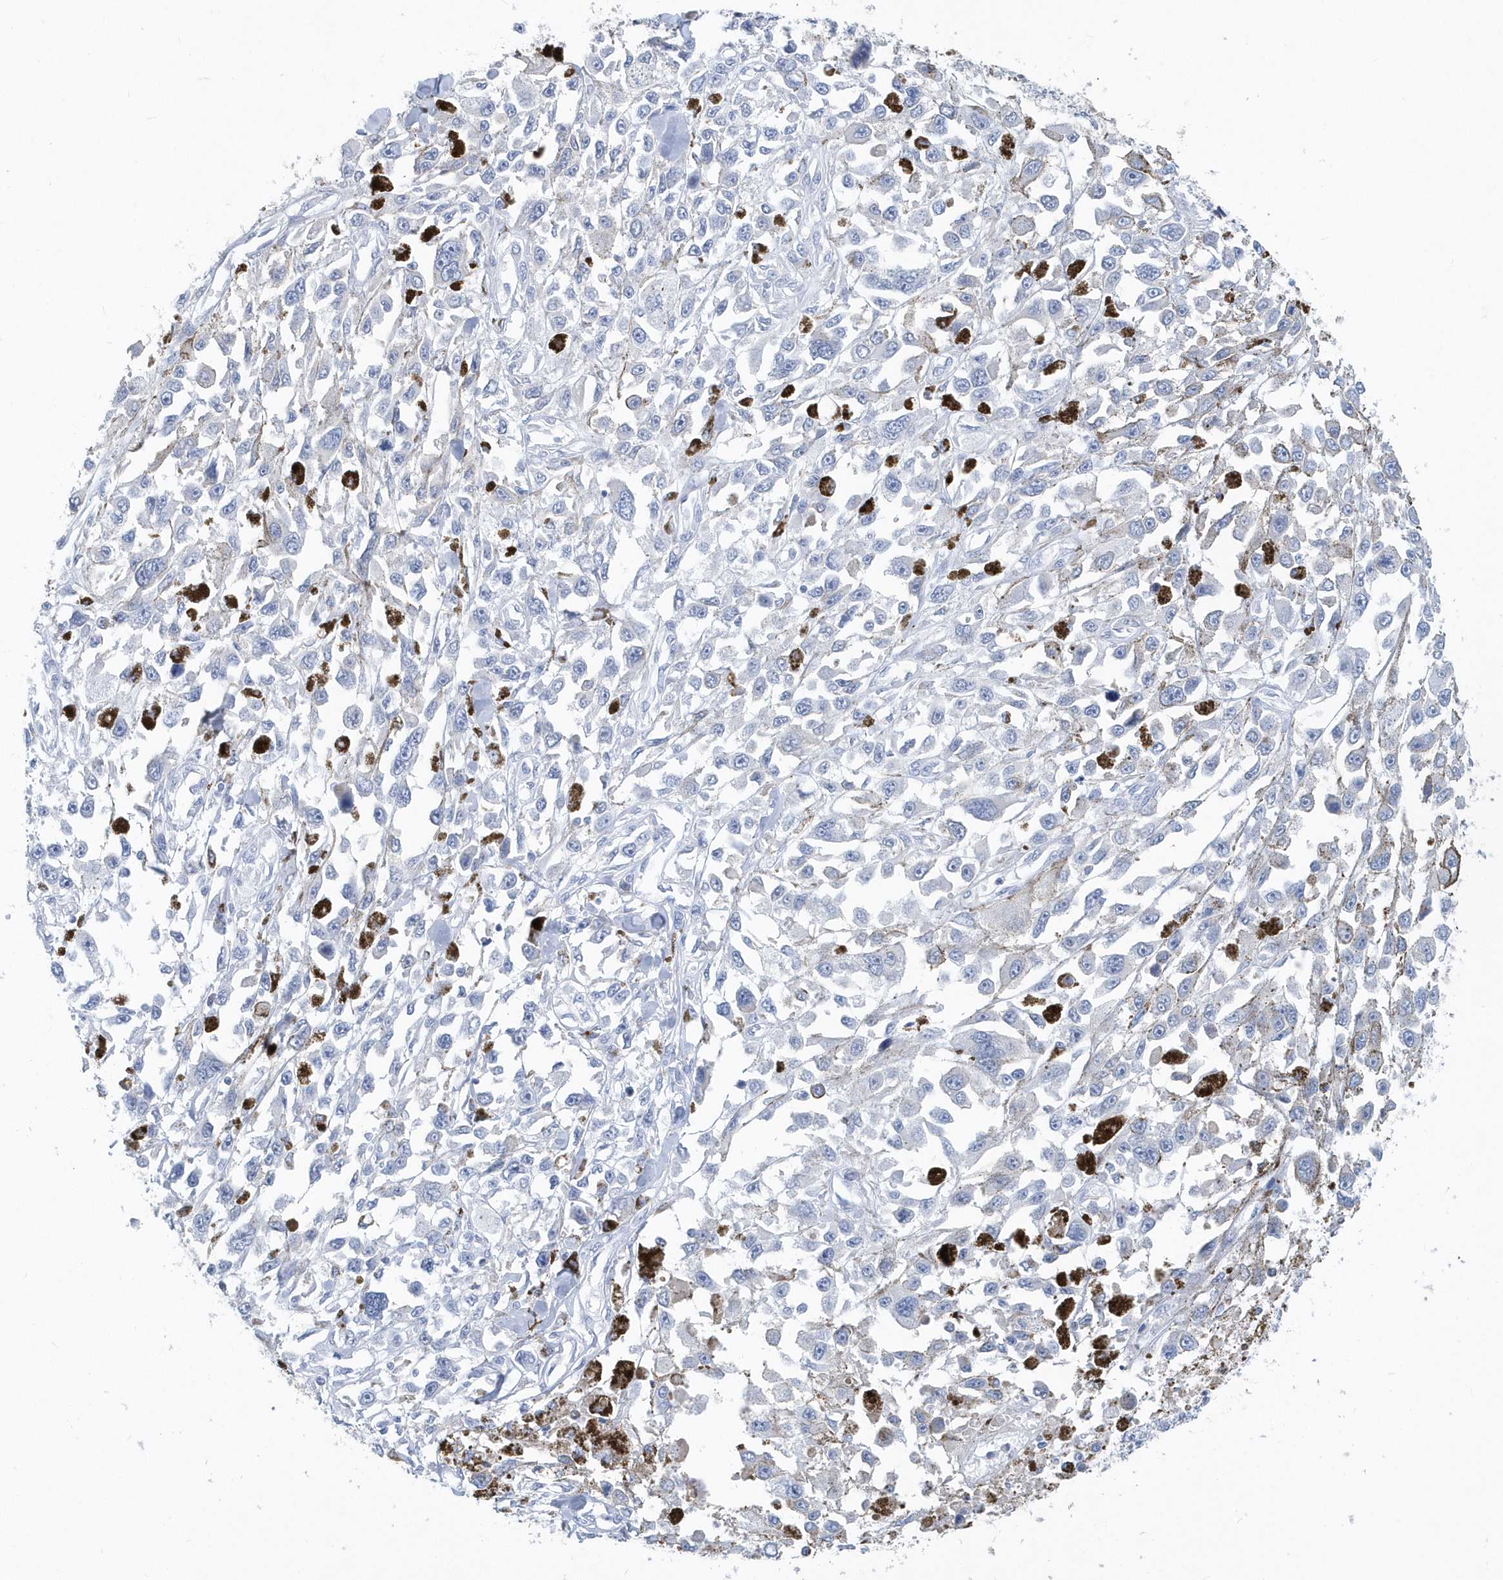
{"staining": {"intensity": "negative", "quantity": "none", "location": "none"}, "tissue": "melanoma", "cell_type": "Tumor cells", "image_type": "cancer", "snomed": [{"axis": "morphology", "description": "Malignant melanoma, Metastatic site"}, {"axis": "topography", "description": "Lymph node"}], "caption": "The immunohistochemistry (IHC) photomicrograph has no significant expression in tumor cells of malignant melanoma (metastatic site) tissue.", "gene": "JCHAIN", "patient": {"sex": "male", "age": 59}}